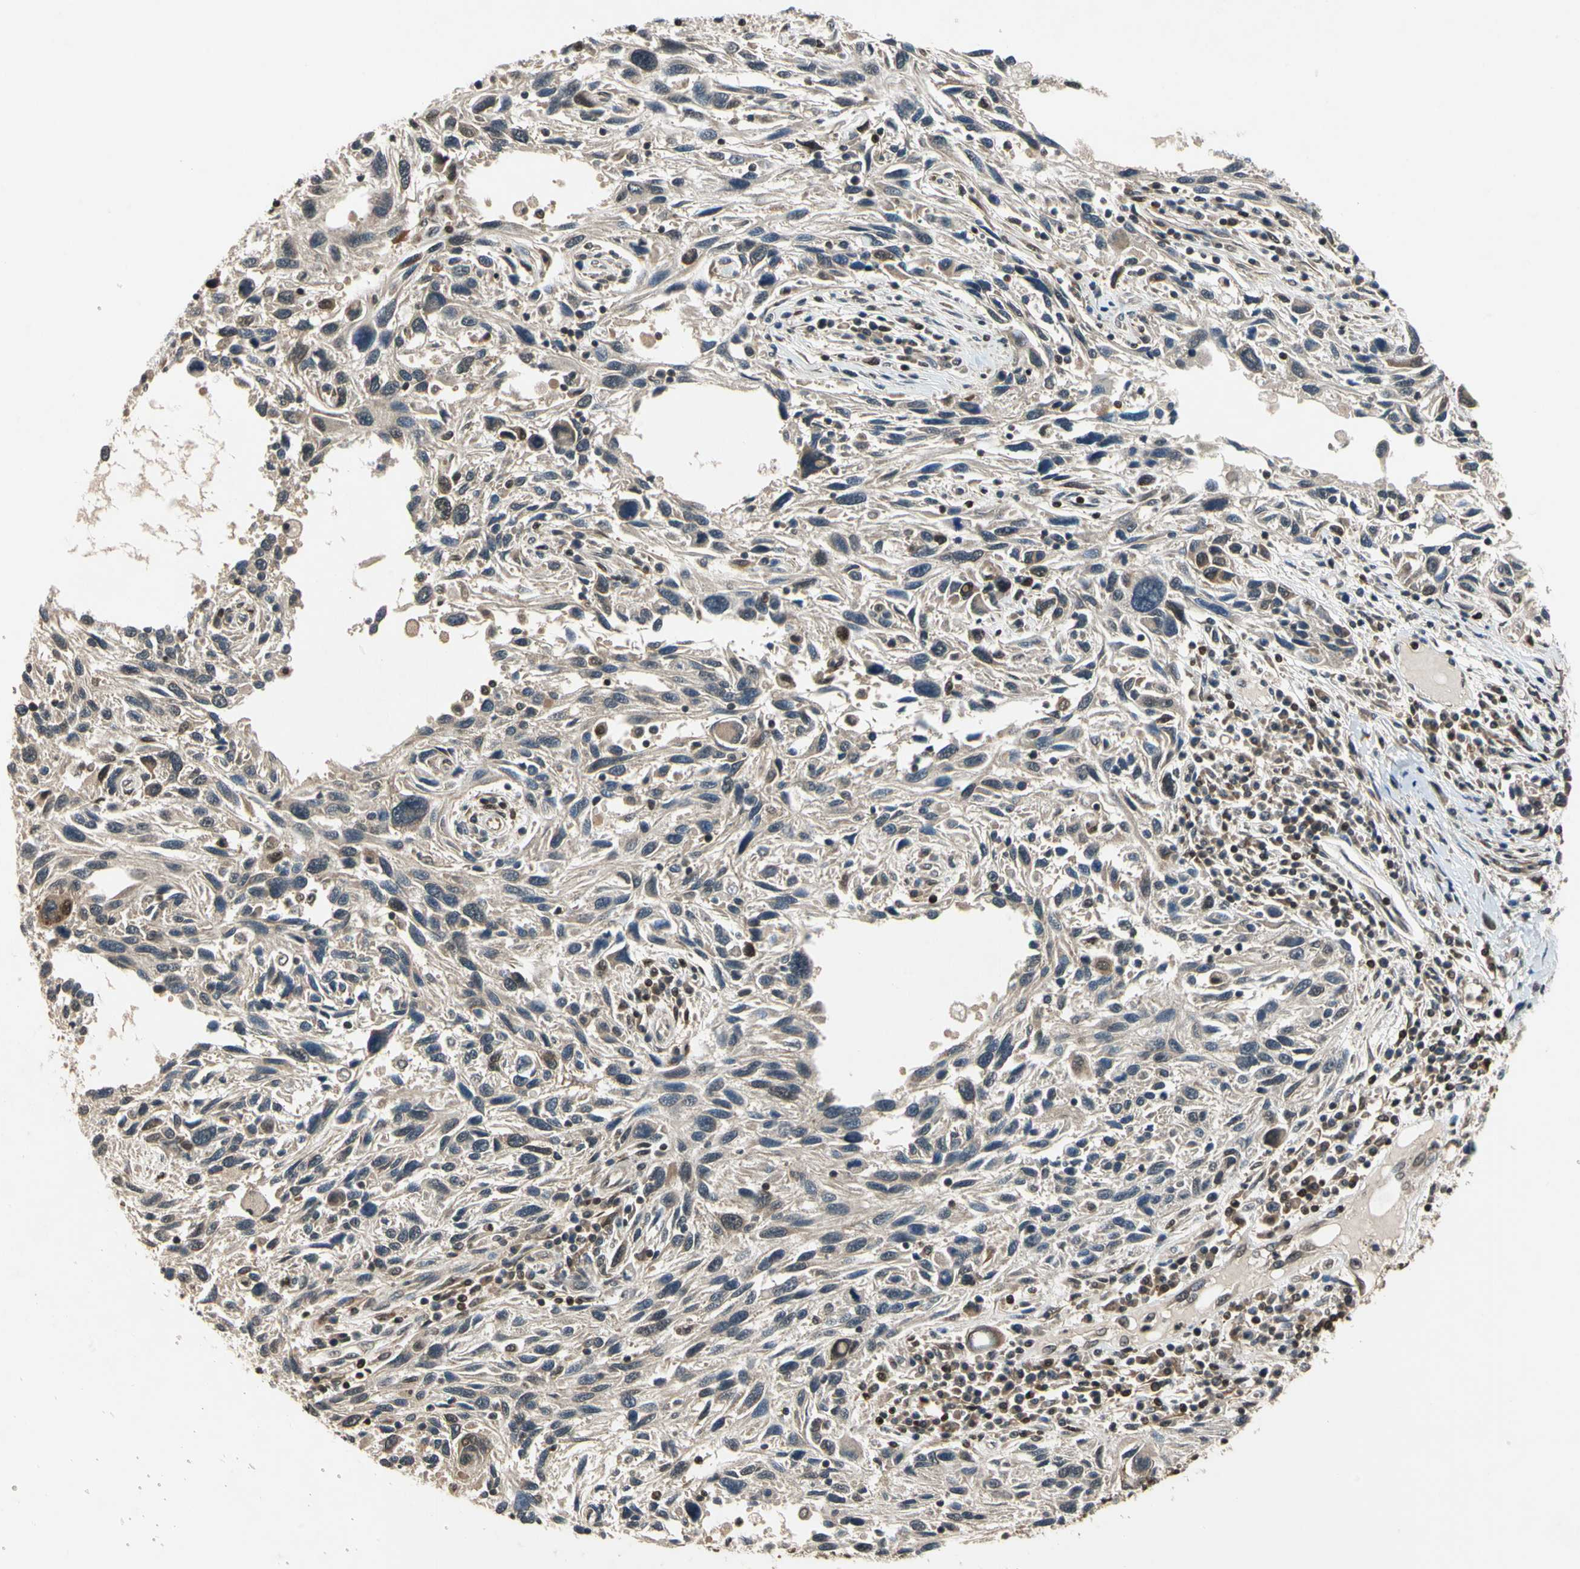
{"staining": {"intensity": "weak", "quantity": ">75%", "location": "cytoplasmic/membranous"}, "tissue": "melanoma", "cell_type": "Tumor cells", "image_type": "cancer", "snomed": [{"axis": "morphology", "description": "Malignant melanoma, NOS"}, {"axis": "topography", "description": "Skin"}], "caption": "Protein staining shows weak cytoplasmic/membranous expression in approximately >75% of tumor cells in malignant melanoma.", "gene": "GSR", "patient": {"sex": "male", "age": 53}}